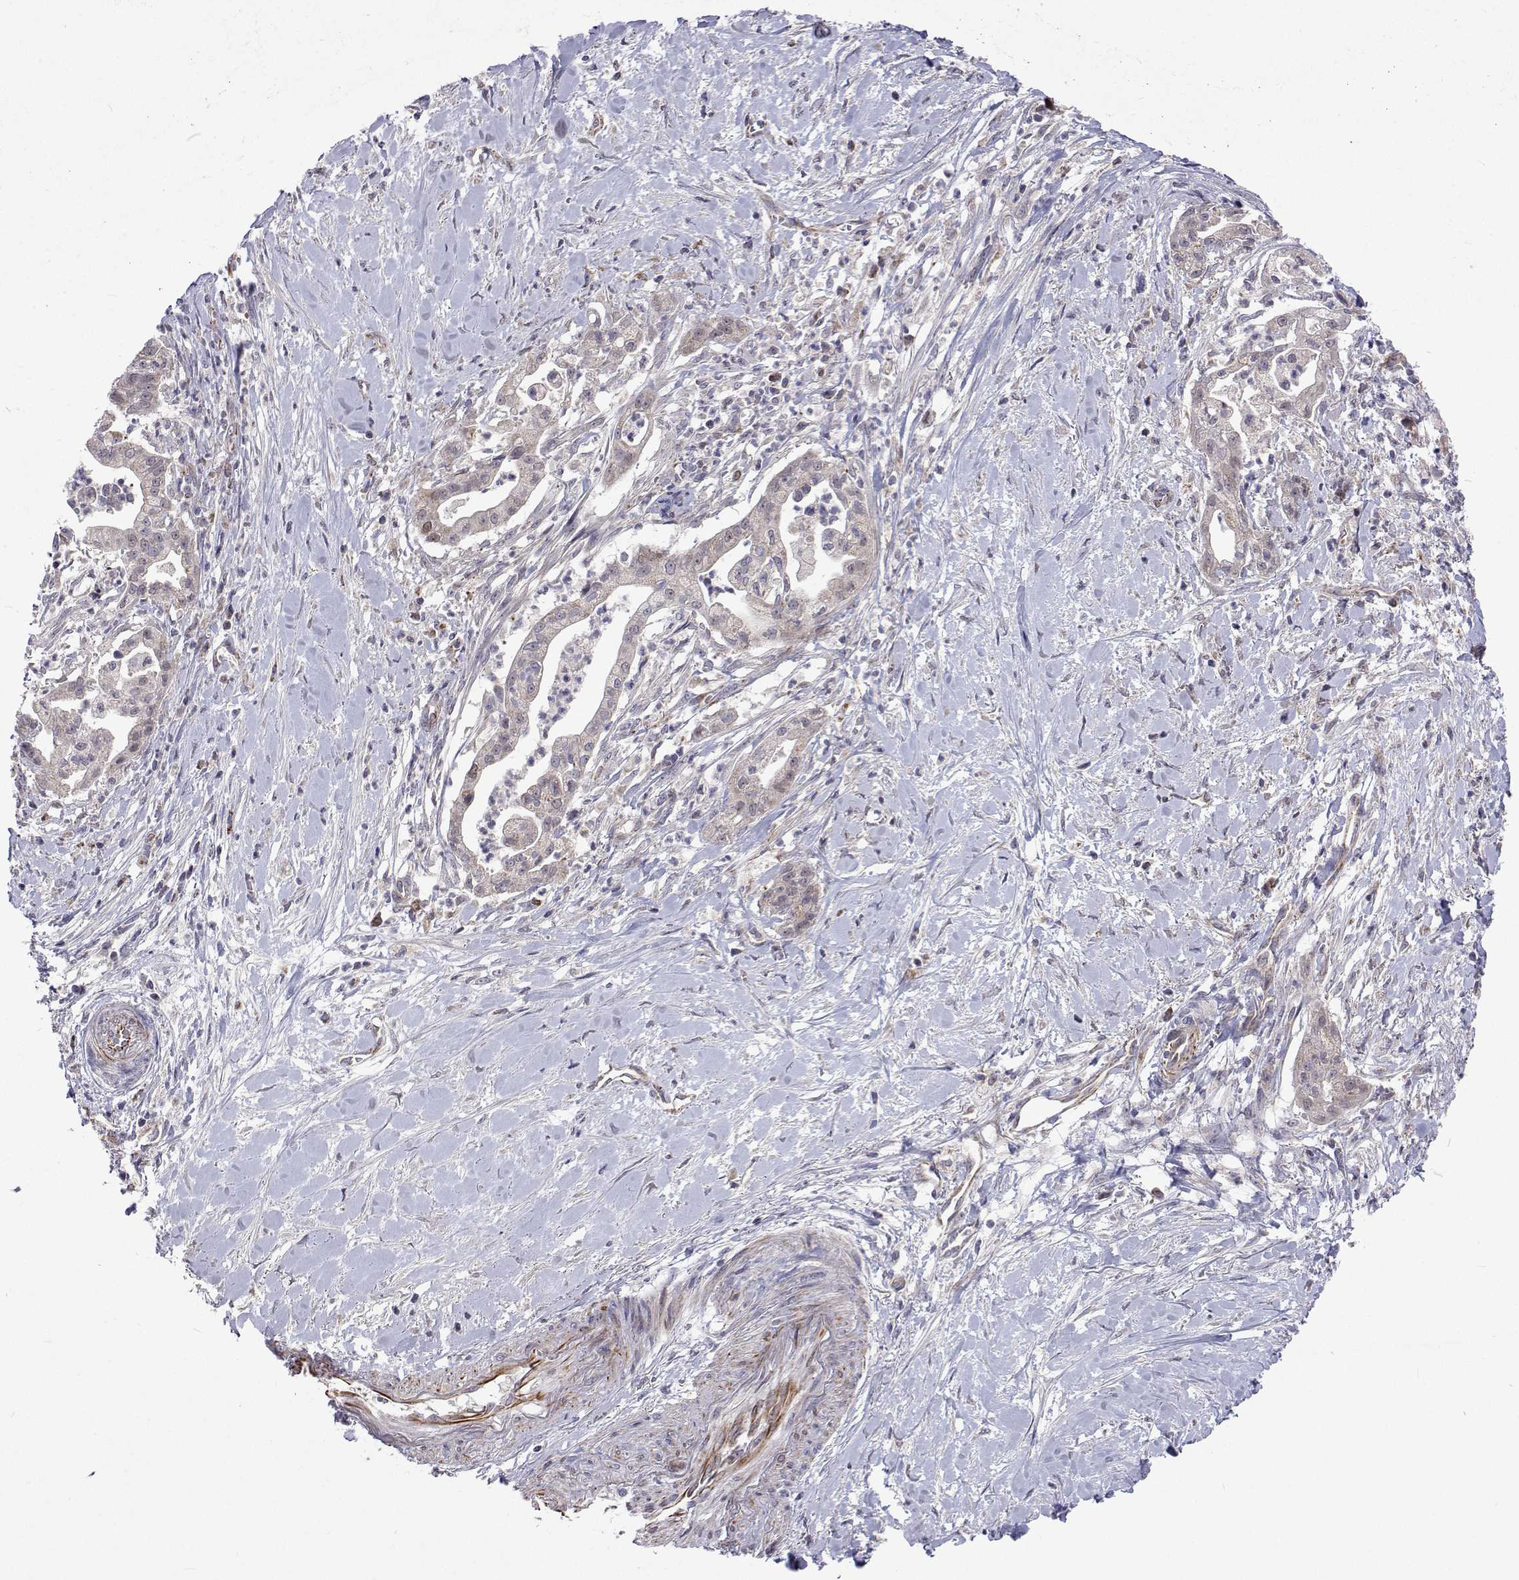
{"staining": {"intensity": "negative", "quantity": "none", "location": "none"}, "tissue": "pancreatic cancer", "cell_type": "Tumor cells", "image_type": "cancer", "snomed": [{"axis": "morphology", "description": "Normal tissue, NOS"}, {"axis": "morphology", "description": "Adenocarcinoma, NOS"}, {"axis": "topography", "description": "Lymph node"}, {"axis": "topography", "description": "Pancreas"}], "caption": "A high-resolution micrograph shows immunohistochemistry (IHC) staining of pancreatic cancer, which demonstrates no significant positivity in tumor cells. (DAB (3,3'-diaminobenzidine) immunohistochemistry visualized using brightfield microscopy, high magnification).", "gene": "DHTKD1", "patient": {"sex": "female", "age": 58}}